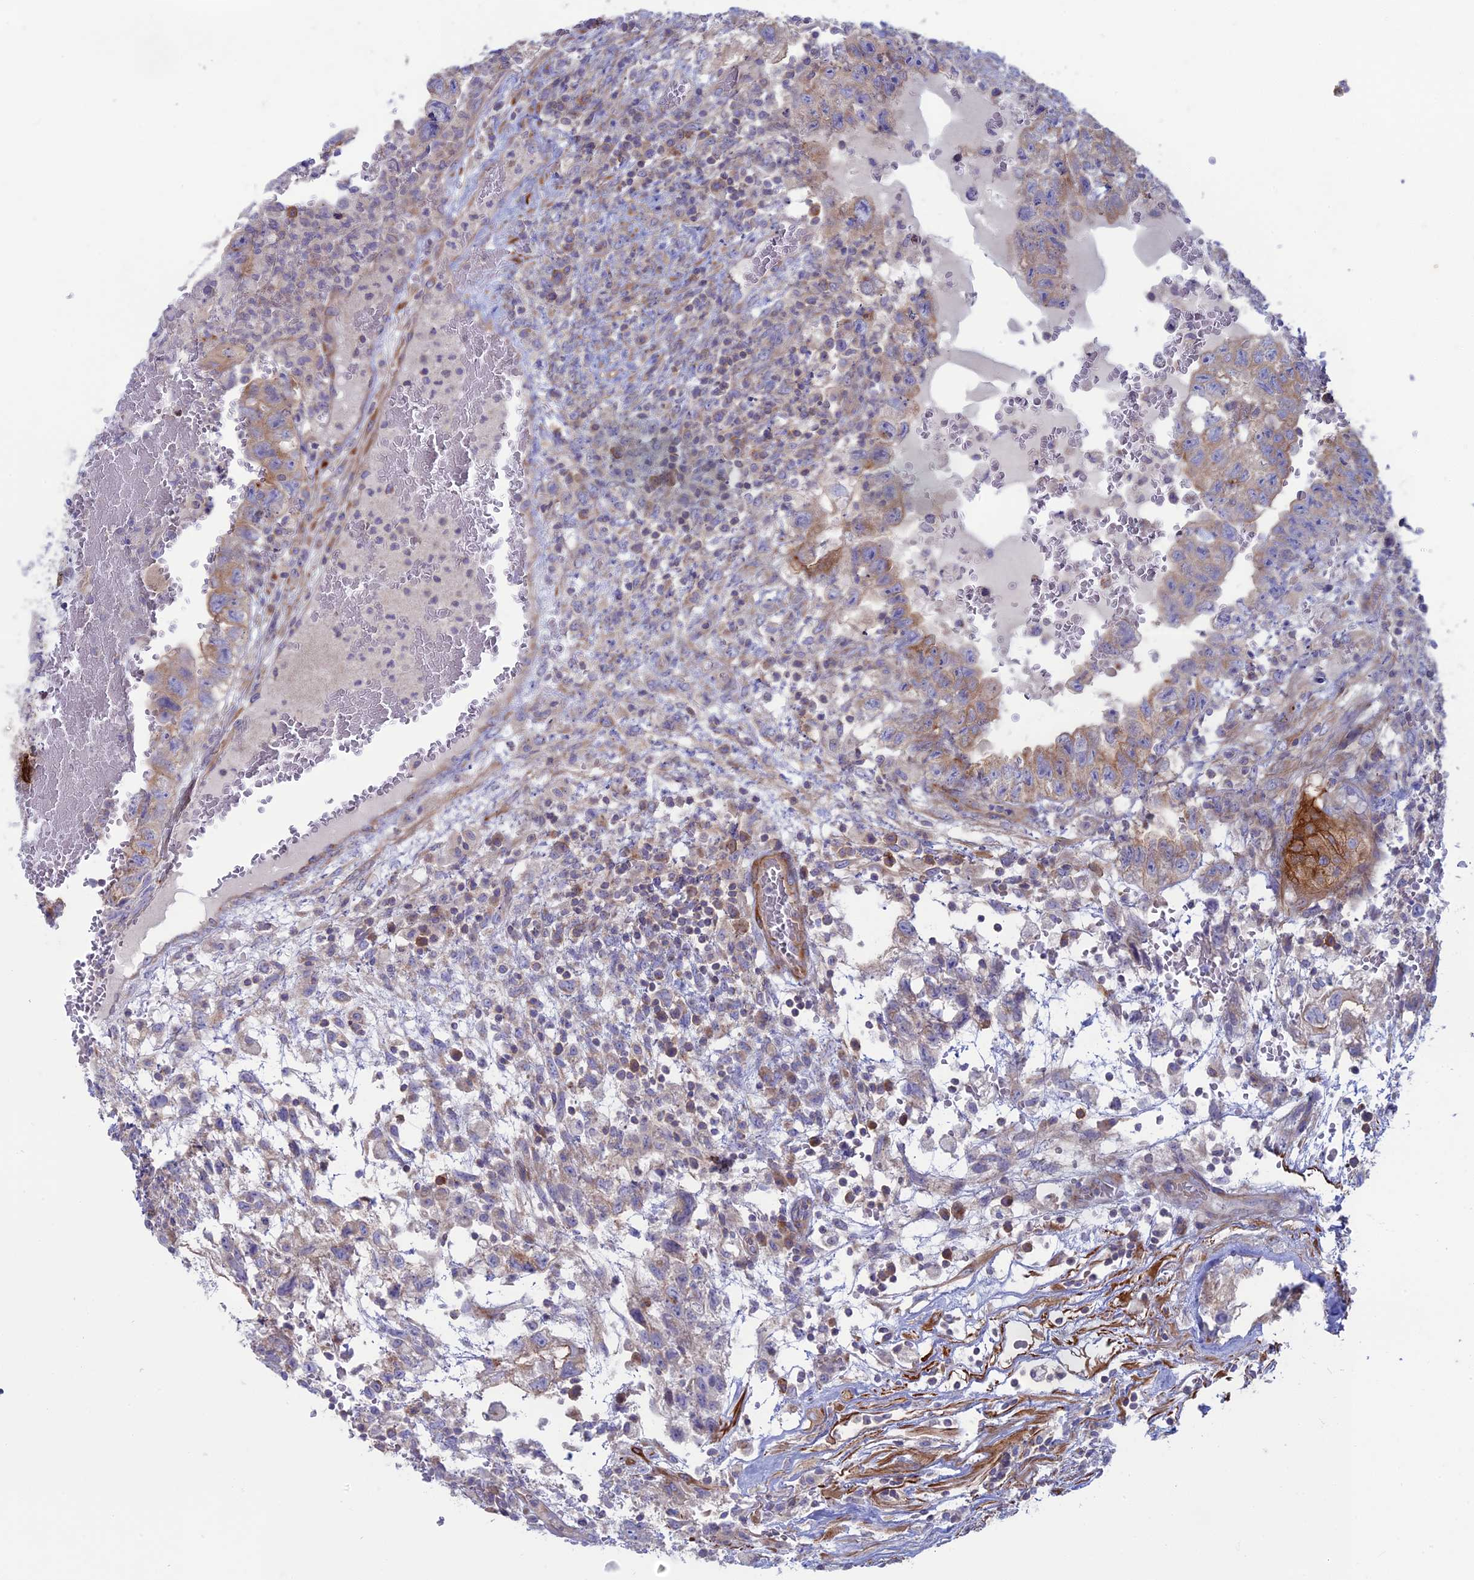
{"staining": {"intensity": "weak", "quantity": "<25%", "location": "cytoplasmic/membranous"}, "tissue": "testis cancer", "cell_type": "Tumor cells", "image_type": "cancer", "snomed": [{"axis": "morphology", "description": "Carcinoma, Embryonal, NOS"}, {"axis": "topography", "description": "Testis"}], "caption": "Immunohistochemical staining of testis cancer (embryonal carcinoma) demonstrates no significant staining in tumor cells.", "gene": "MYO5B", "patient": {"sex": "male", "age": 36}}